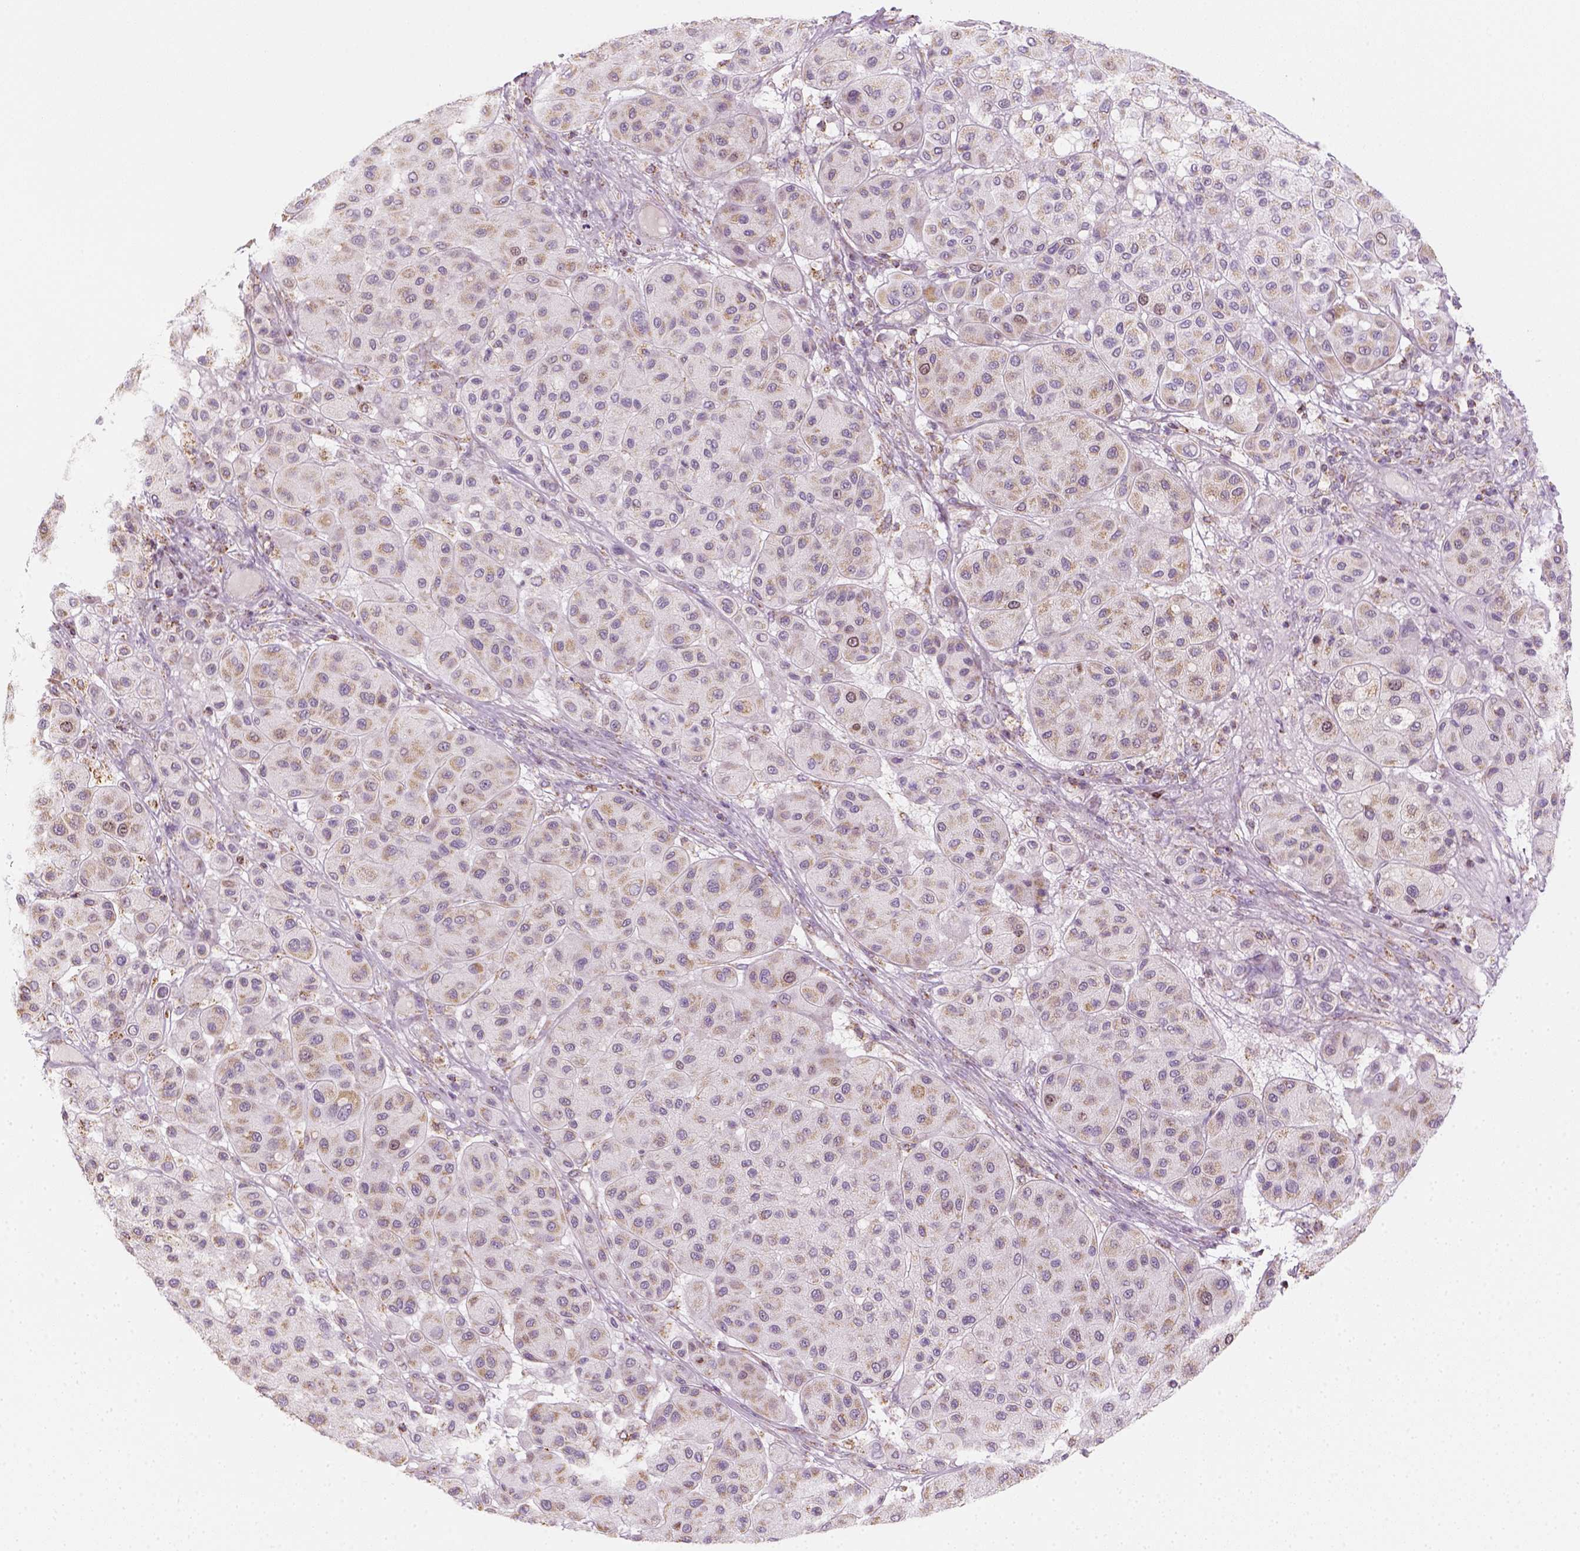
{"staining": {"intensity": "moderate", "quantity": ">75%", "location": "cytoplasmic/membranous"}, "tissue": "melanoma", "cell_type": "Tumor cells", "image_type": "cancer", "snomed": [{"axis": "morphology", "description": "Malignant melanoma, Metastatic site"}, {"axis": "topography", "description": "Smooth muscle"}], "caption": "Melanoma stained with a brown dye shows moderate cytoplasmic/membranous positive staining in approximately >75% of tumor cells.", "gene": "LCA5", "patient": {"sex": "male", "age": 41}}